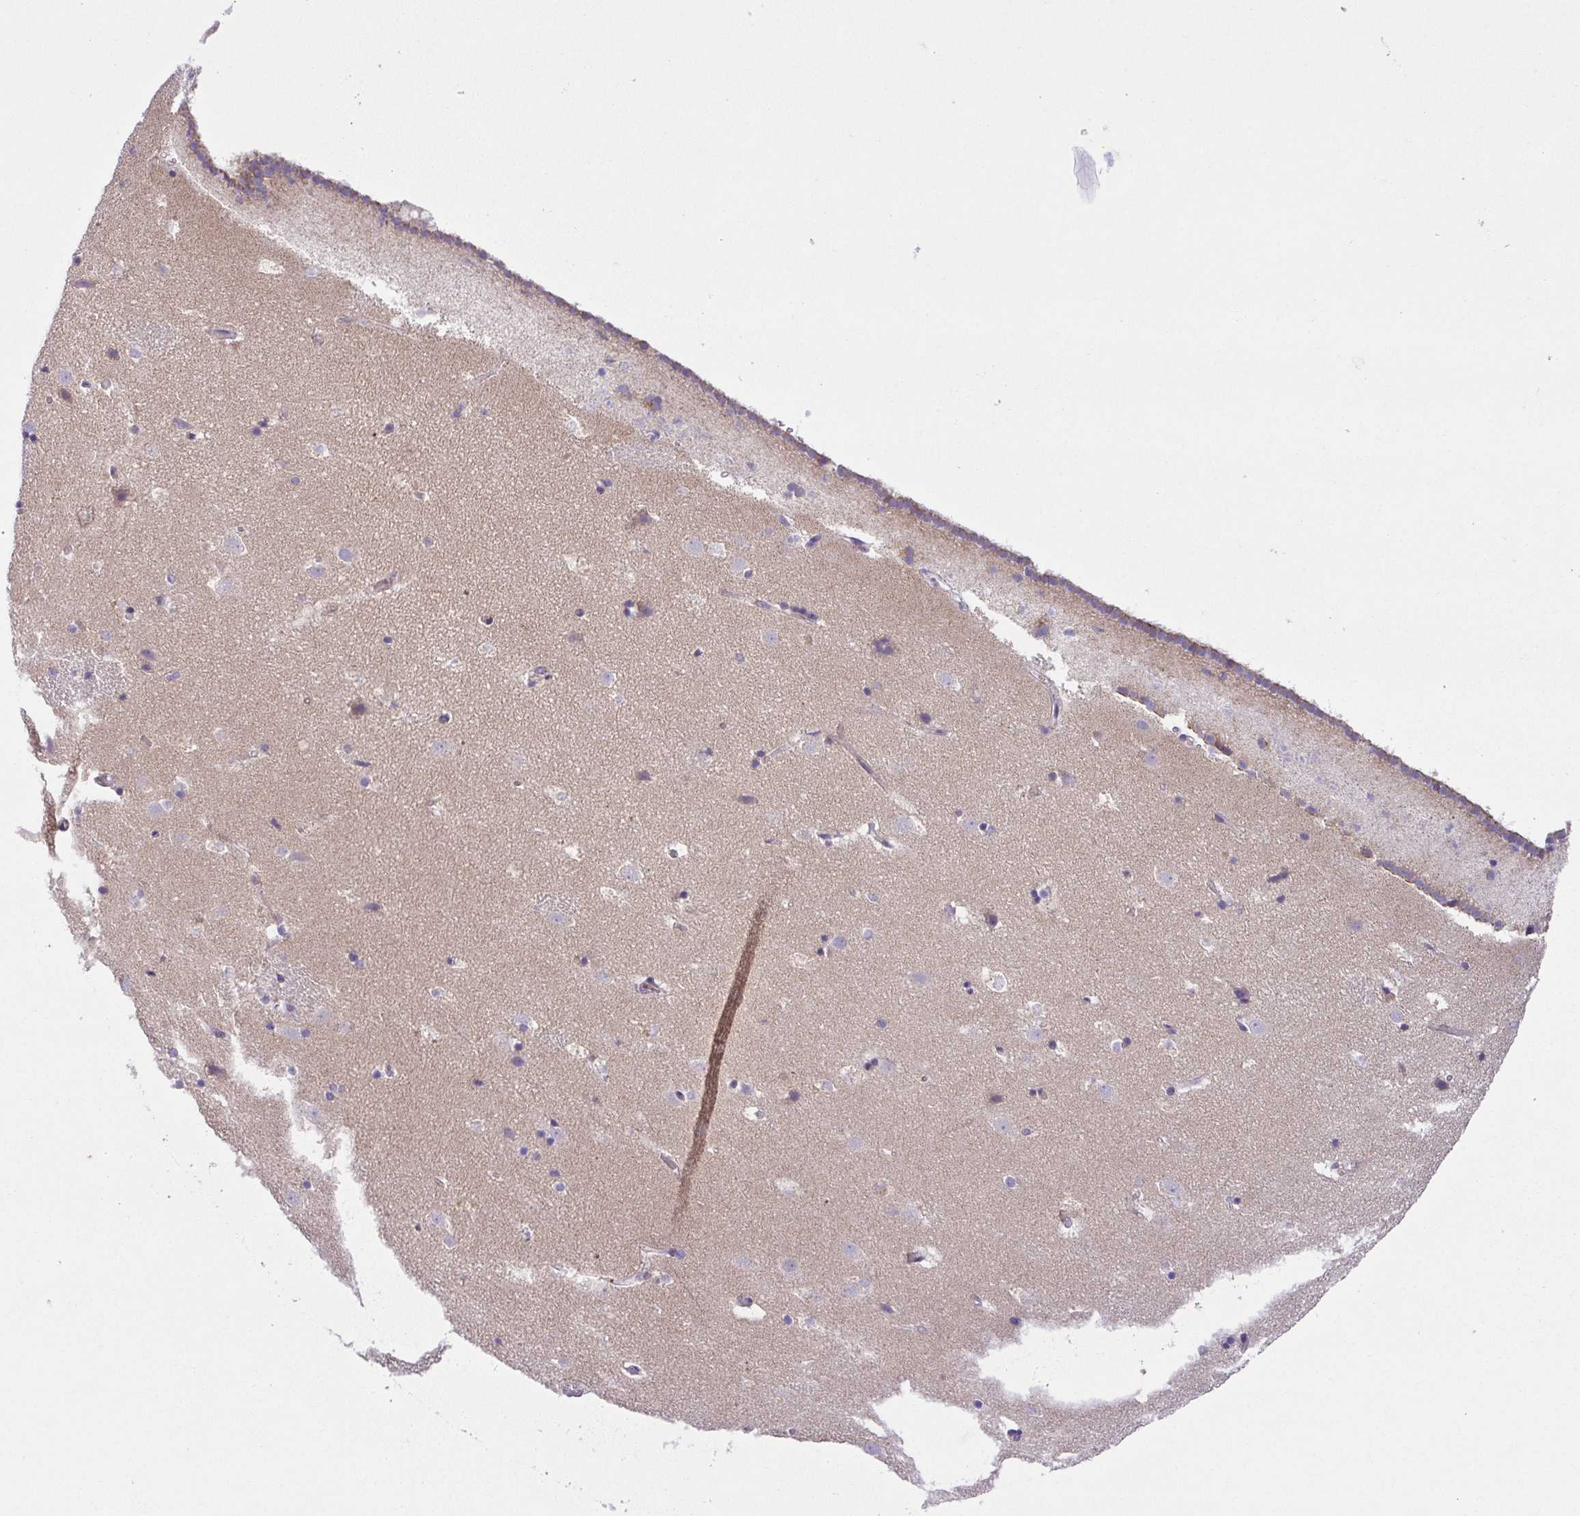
{"staining": {"intensity": "negative", "quantity": "none", "location": "none"}, "tissue": "caudate", "cell_type": "Glial cells", "image_type": "normal", "snomed": [{"axis": "morphology", "description": "Normal tissue, NOS"}, {"axis": "topography", "description": "Lateral ventricle wall"}], "caption": "Histopathology image shows no significant protein staining in glial cells of benign caudate. (Immunohistochemistry (ihc), brightfield microscopy, high magnification).", "gene": "SLC13A1", "patient": {"sex": "male", "age": 37}}